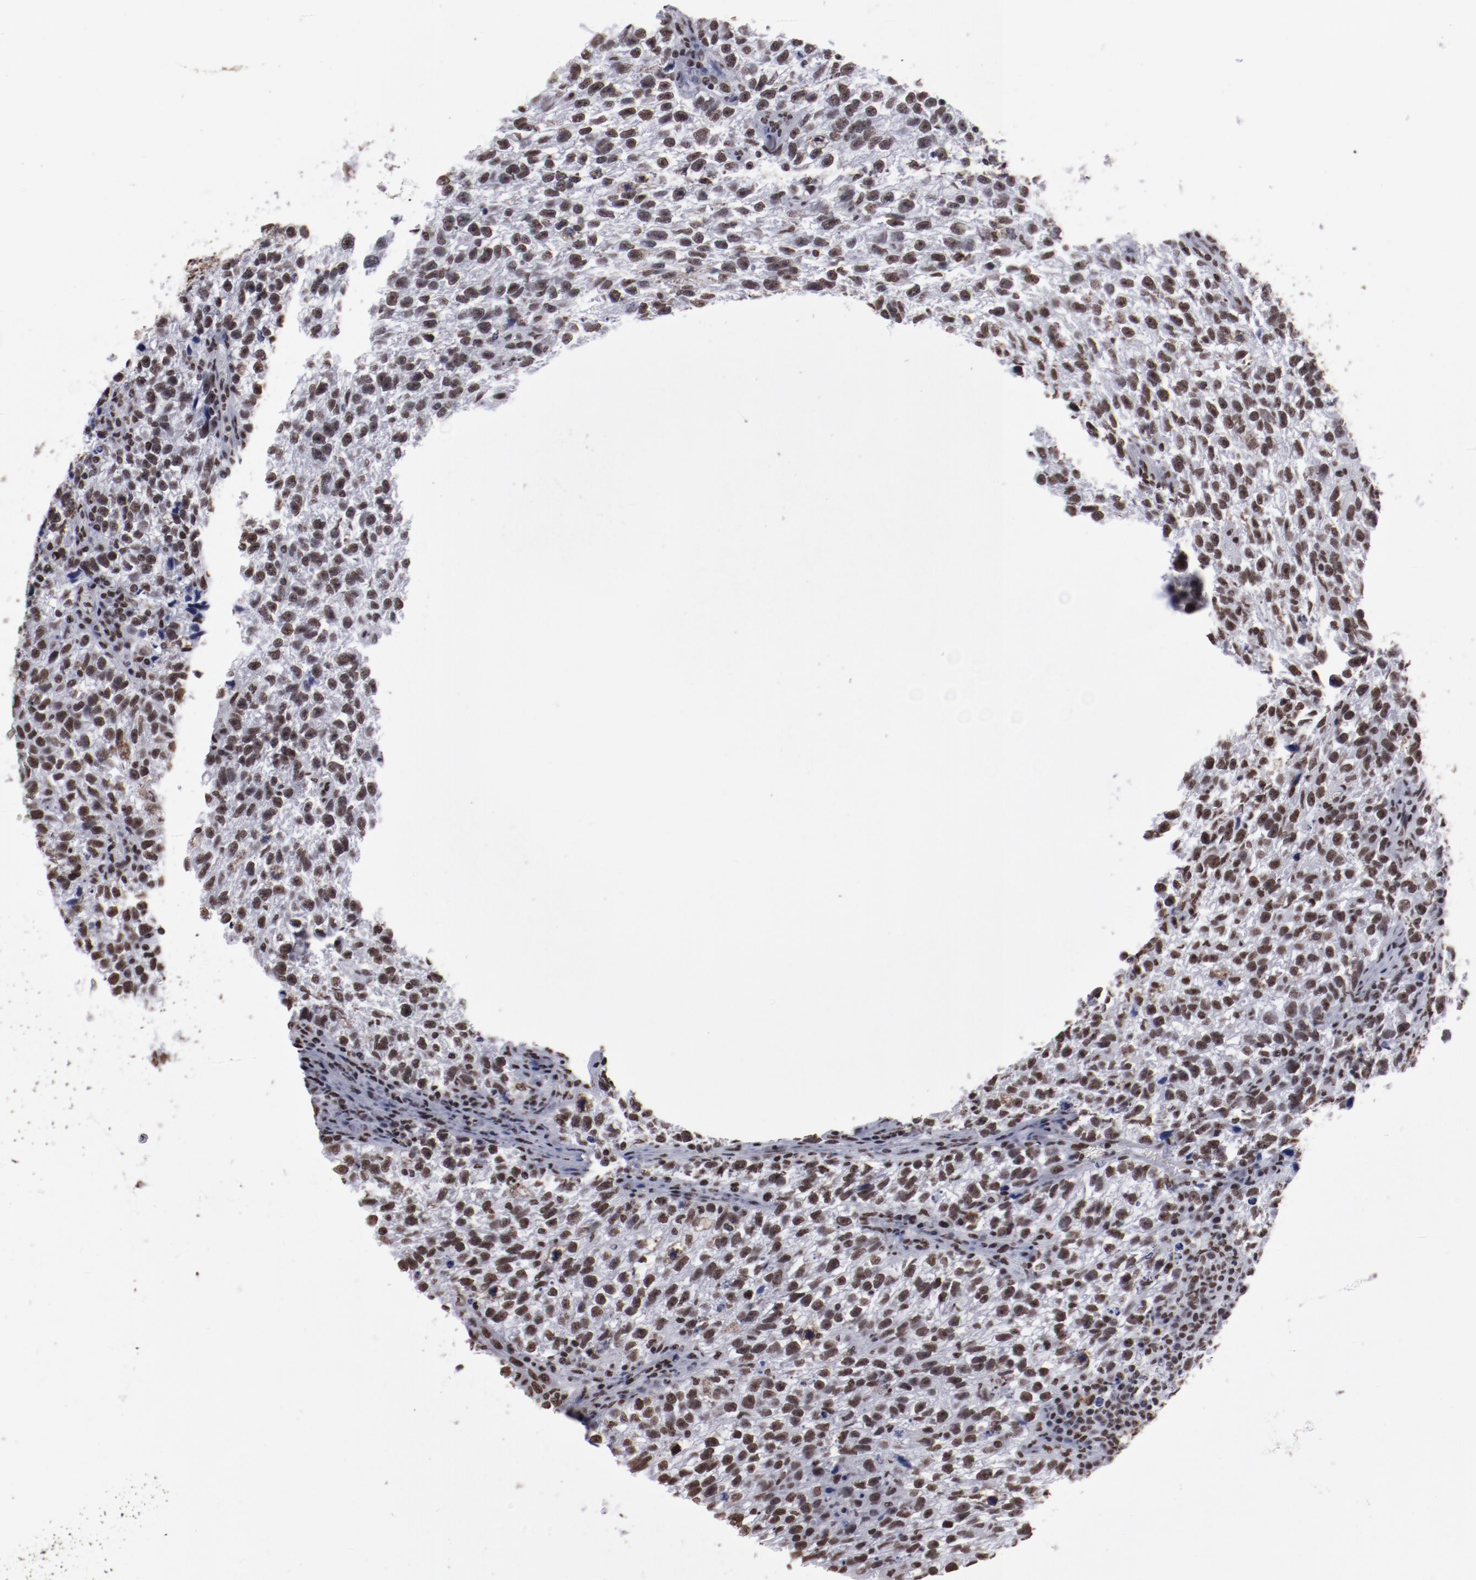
{"staining": {"intensity": "strong", "quantity": ">75%", "location": "nuclear"}, "tissue": "testis cancer", "cell_type": "Tumor cells", "image_type": "cancer", "snomed": [{"axis": "morphology", "description": "Seminoma, NOS"}, {"axis": "topography", "description": "Testis"}], "caption": "Protein analysis of testis cancer tissue displays strong nuclear positivity in about >75% of tumor cells. The protein of interest is shown in brown color, while the nuclei are stained blue.", "gene": "HNRNPA2B1", "patient": {"sex": "male", "age": 38}}